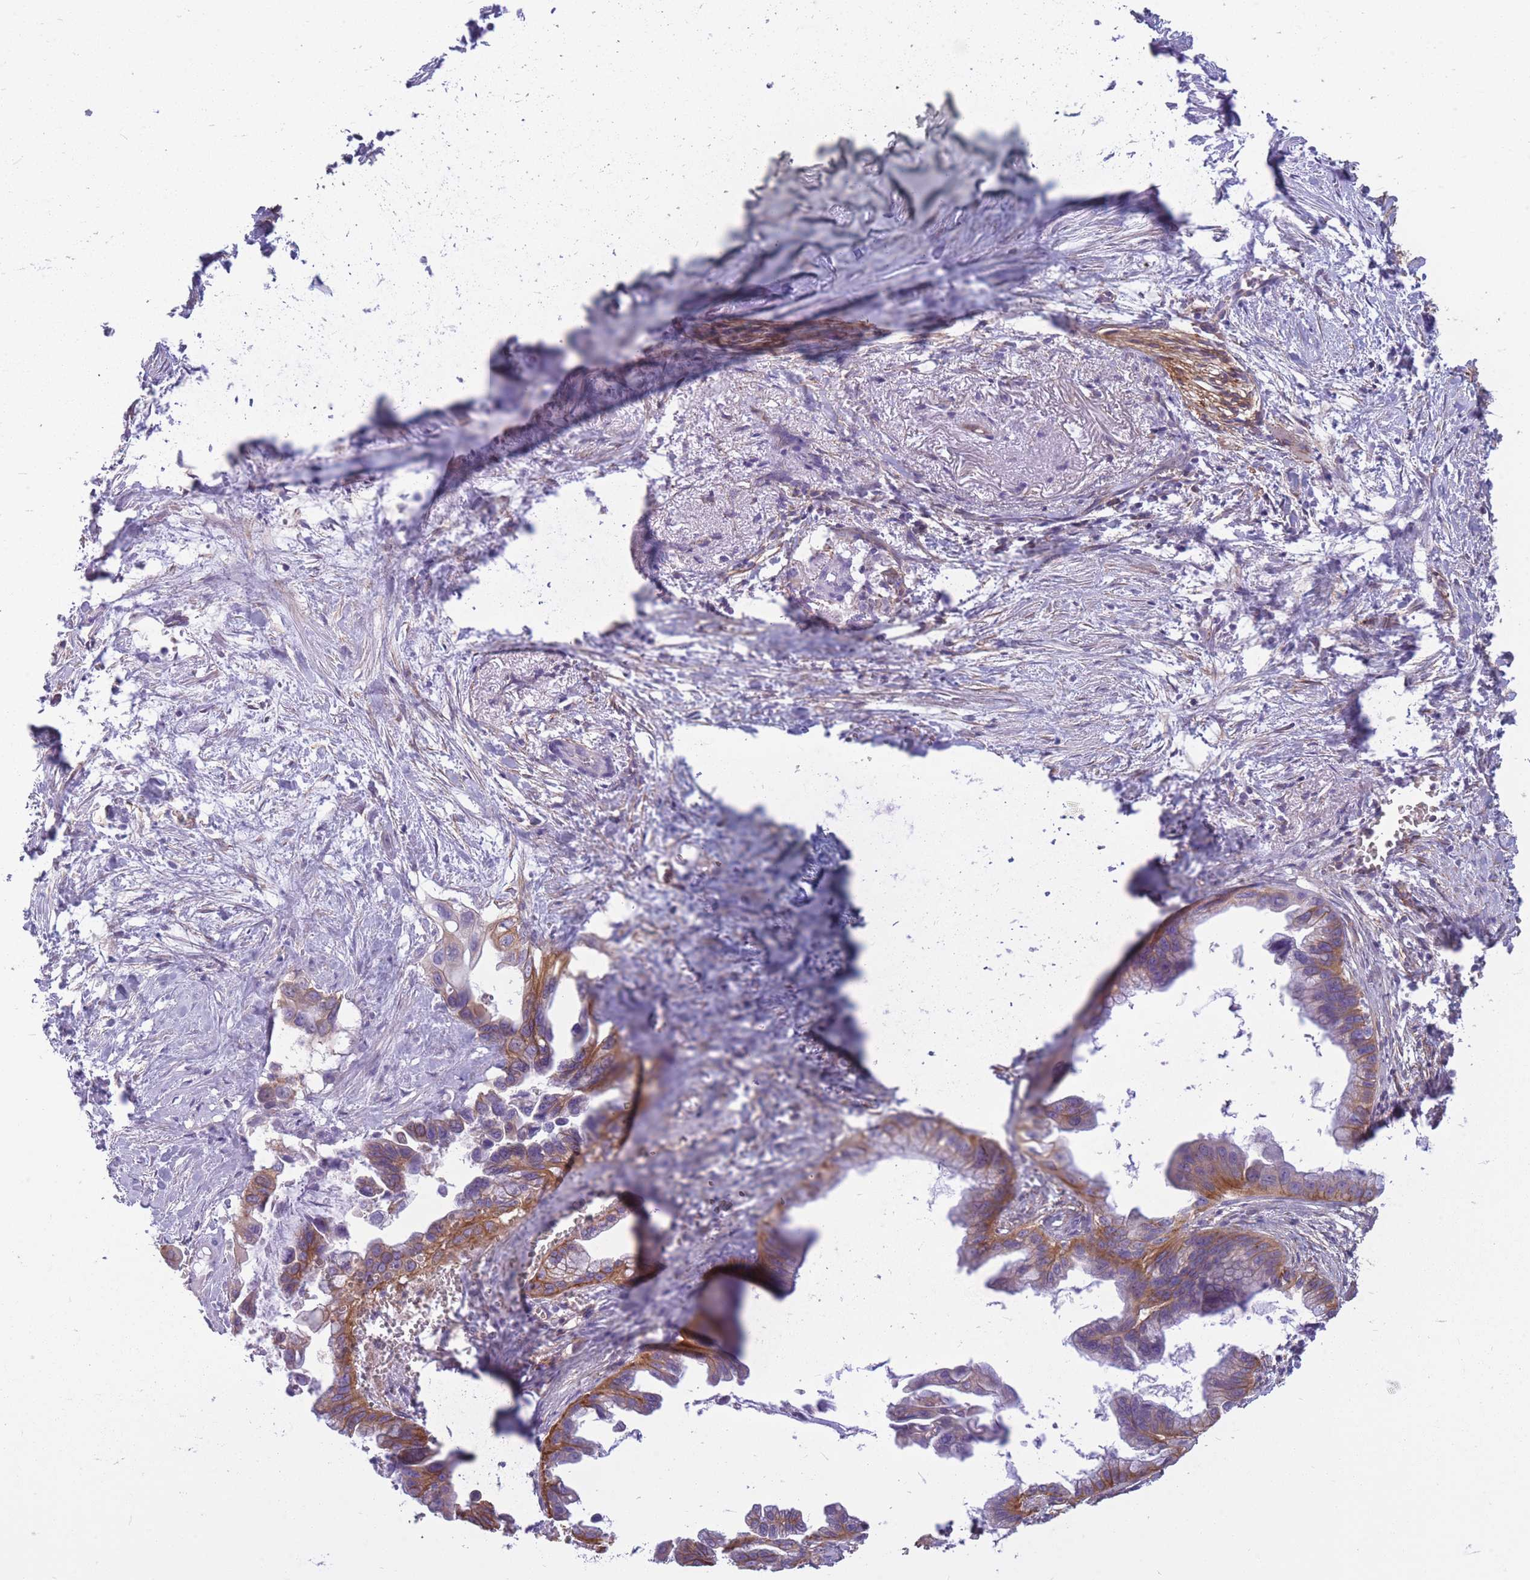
{"staining": {"intensity": "moderate", "quantity": ">75%", "location": "cytoplasmic/membranous"}, "tissue": "pancreatic cancer", "cell_type": "Tumor cells", "image_type": "cancer", "snomed": [{"axis": "morphology", "description": "Adenocarcinoma, NOS"}, {"axis": "topography", "description": "Pancreas"}], "caption": "Human pancreatic adenocarcinoma stained for a protein (brown) demonstrates moderate cytoplasmic/membranous positive expression in about >75% of tumor cells.", "gene": "ADD1", "patient": {"sex": "male", "age": 61}}